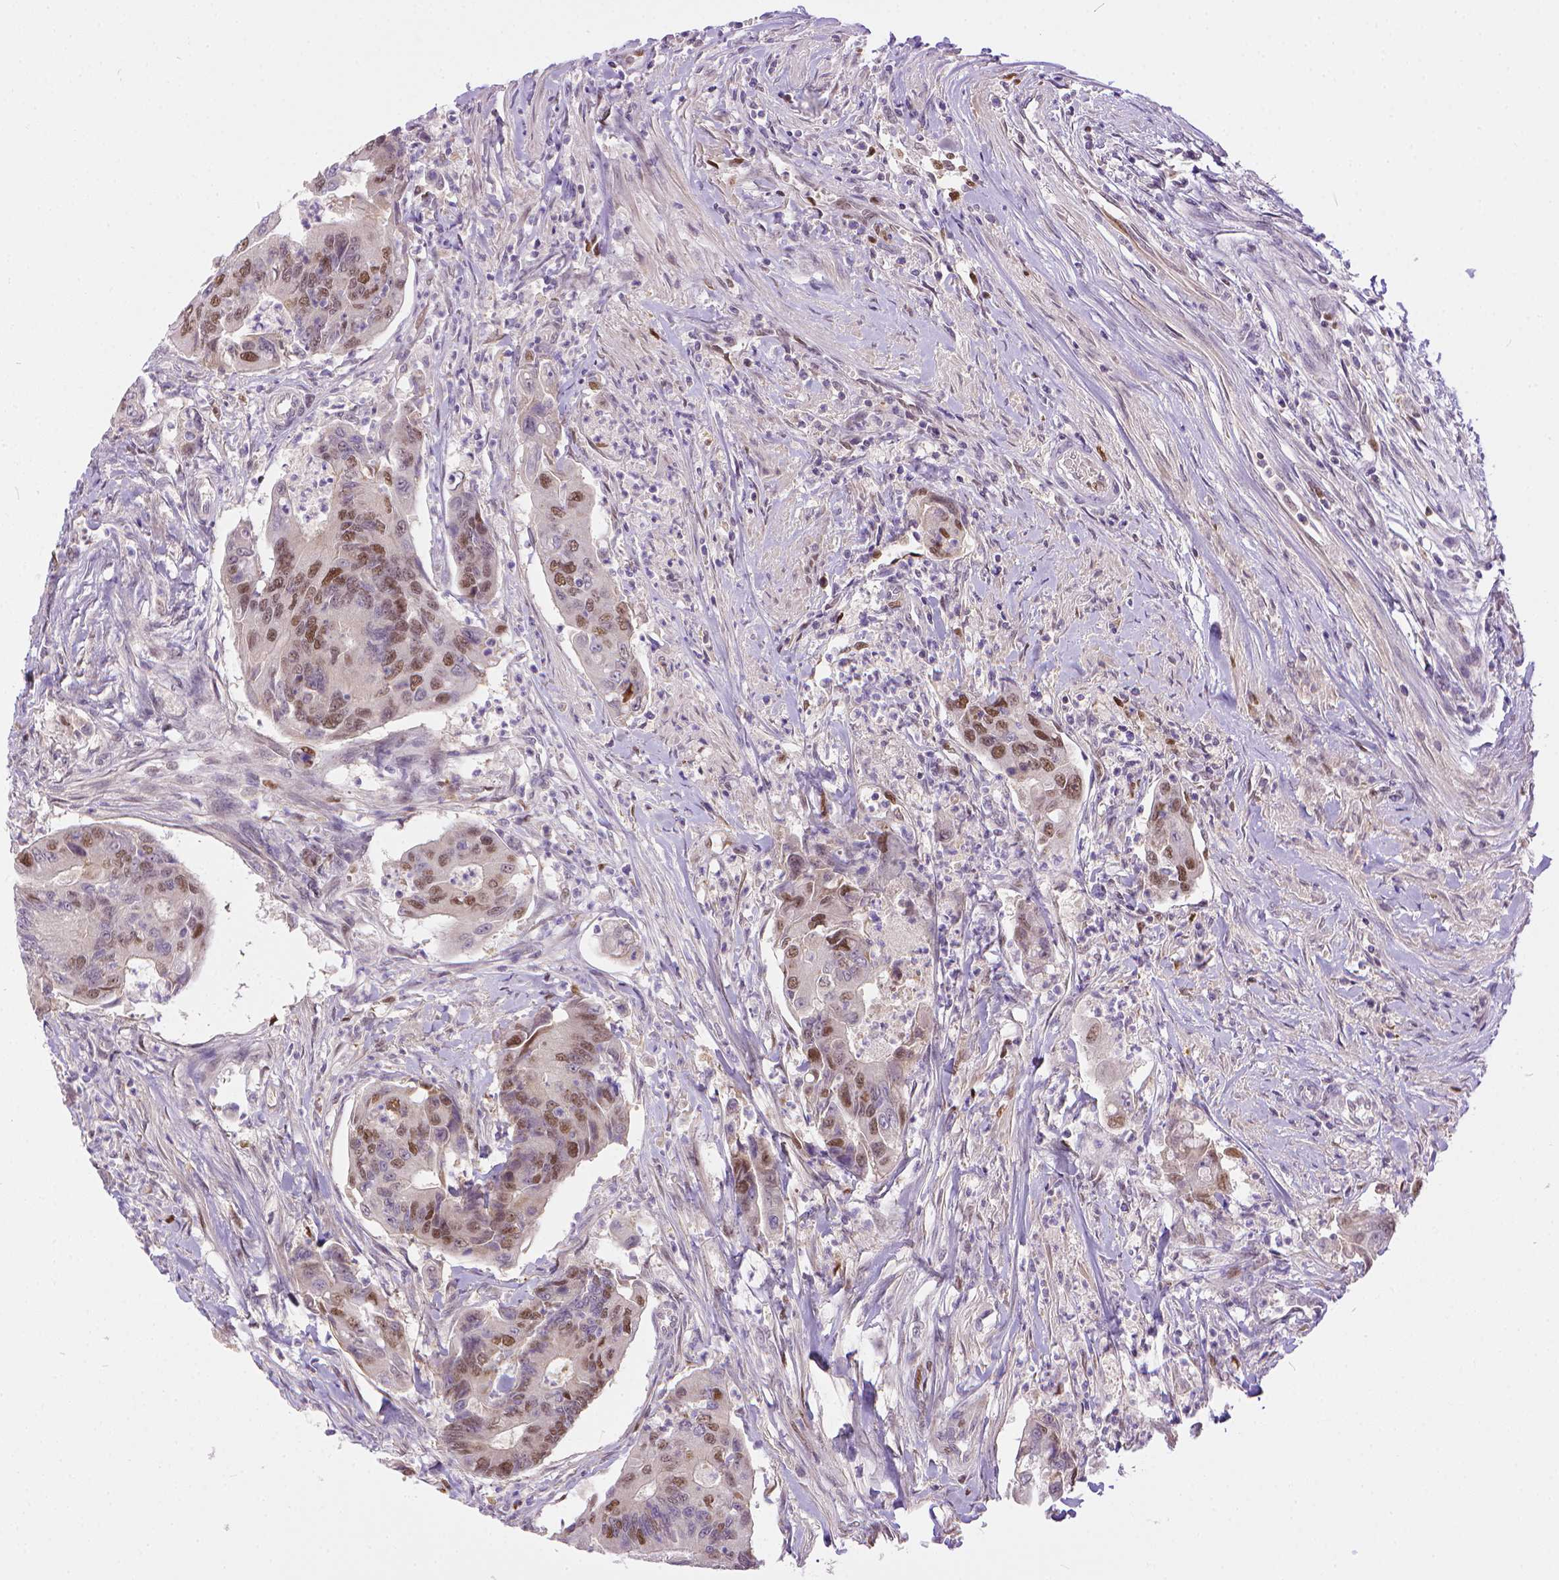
{"staining": {"intensity": "moderate", "quantity": "25%-75%", "location": "nuclear"}, "tissue": "colorectal cancer", "cell_type": "Tumor cells", "image_type": "cancer", "snomed": [{"axis": "morphology", "description": "Adenocarcinoma, NOS"}, {"axis": "topography", "description": "Colon"}], "caption": "Tumor cells exhibit medium levels of moderate nuclear expression in approximately 25%-75% of cells in colorectal cancer. (DAB (3,3'-diaminobenzidine) IHC with brightfield microscopy, high magnification).", "gene": "ERCC1", "patient": {"sex": "female", "age": 67}}